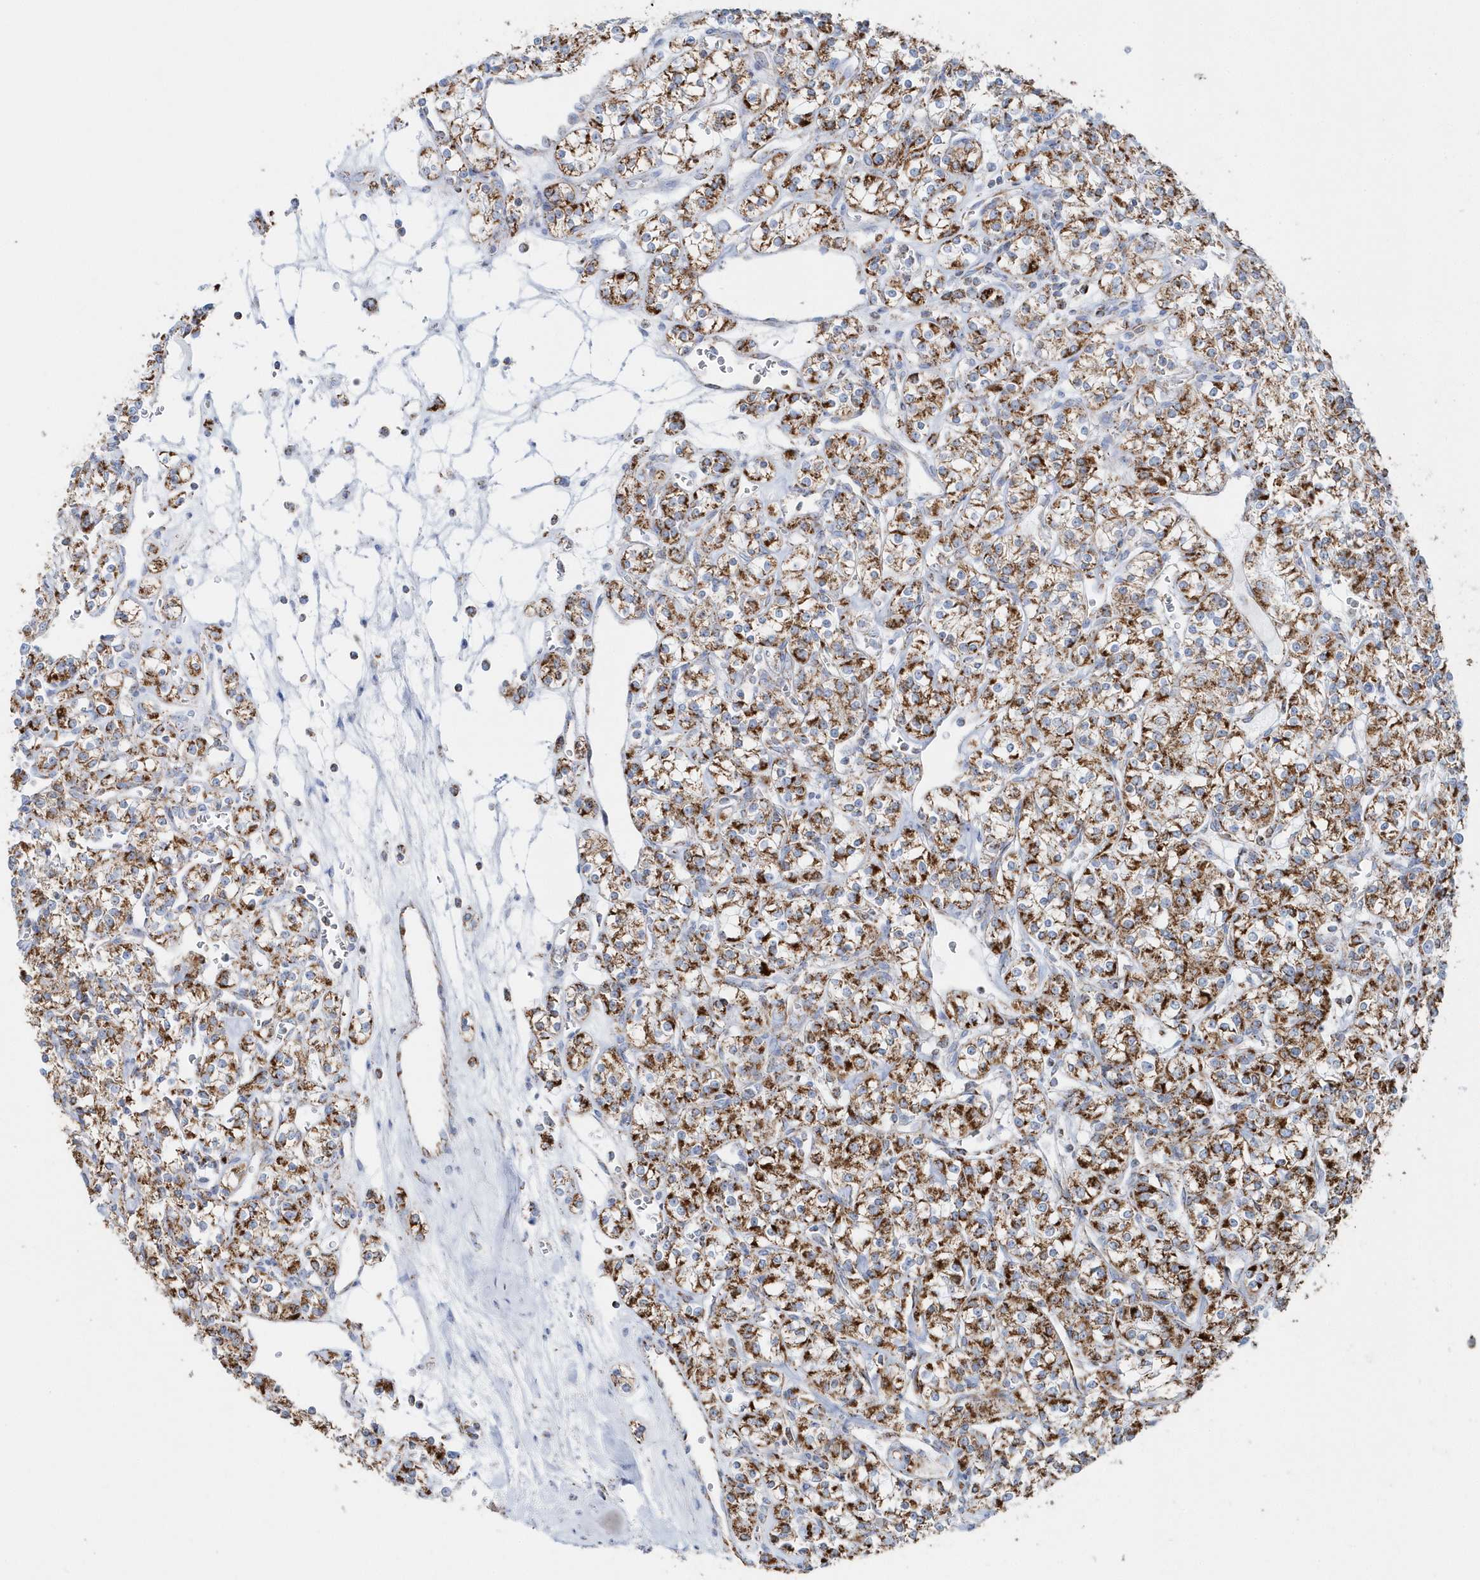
{"staining": {"intensity": "moderate", "quantity": ">75%", "location": "cytoplasmic/membranous"}, "tissue": "renal cancer", "cell_type": "Tumor cells", "image_type": "cancer", "snomed": [{"axis": "morphology", "description": "Adenocarcinoma, NOS"}, {"axis": "topography", "description": "Kidney"}], "caption": "Protein expression analysis of human adenocarcinoma (renal) reveals moderate cytoplasmic/membranous positivity in approximately >75% of tumor cells. The protein is stained brown, and the nuclei are stained in blue (DAB (3,3'-diaminobenzidine) IHC with brightfield microscopy, high magnification).", "gene": "TMCO6", "patient": {"sex": "male", "age": 77}}